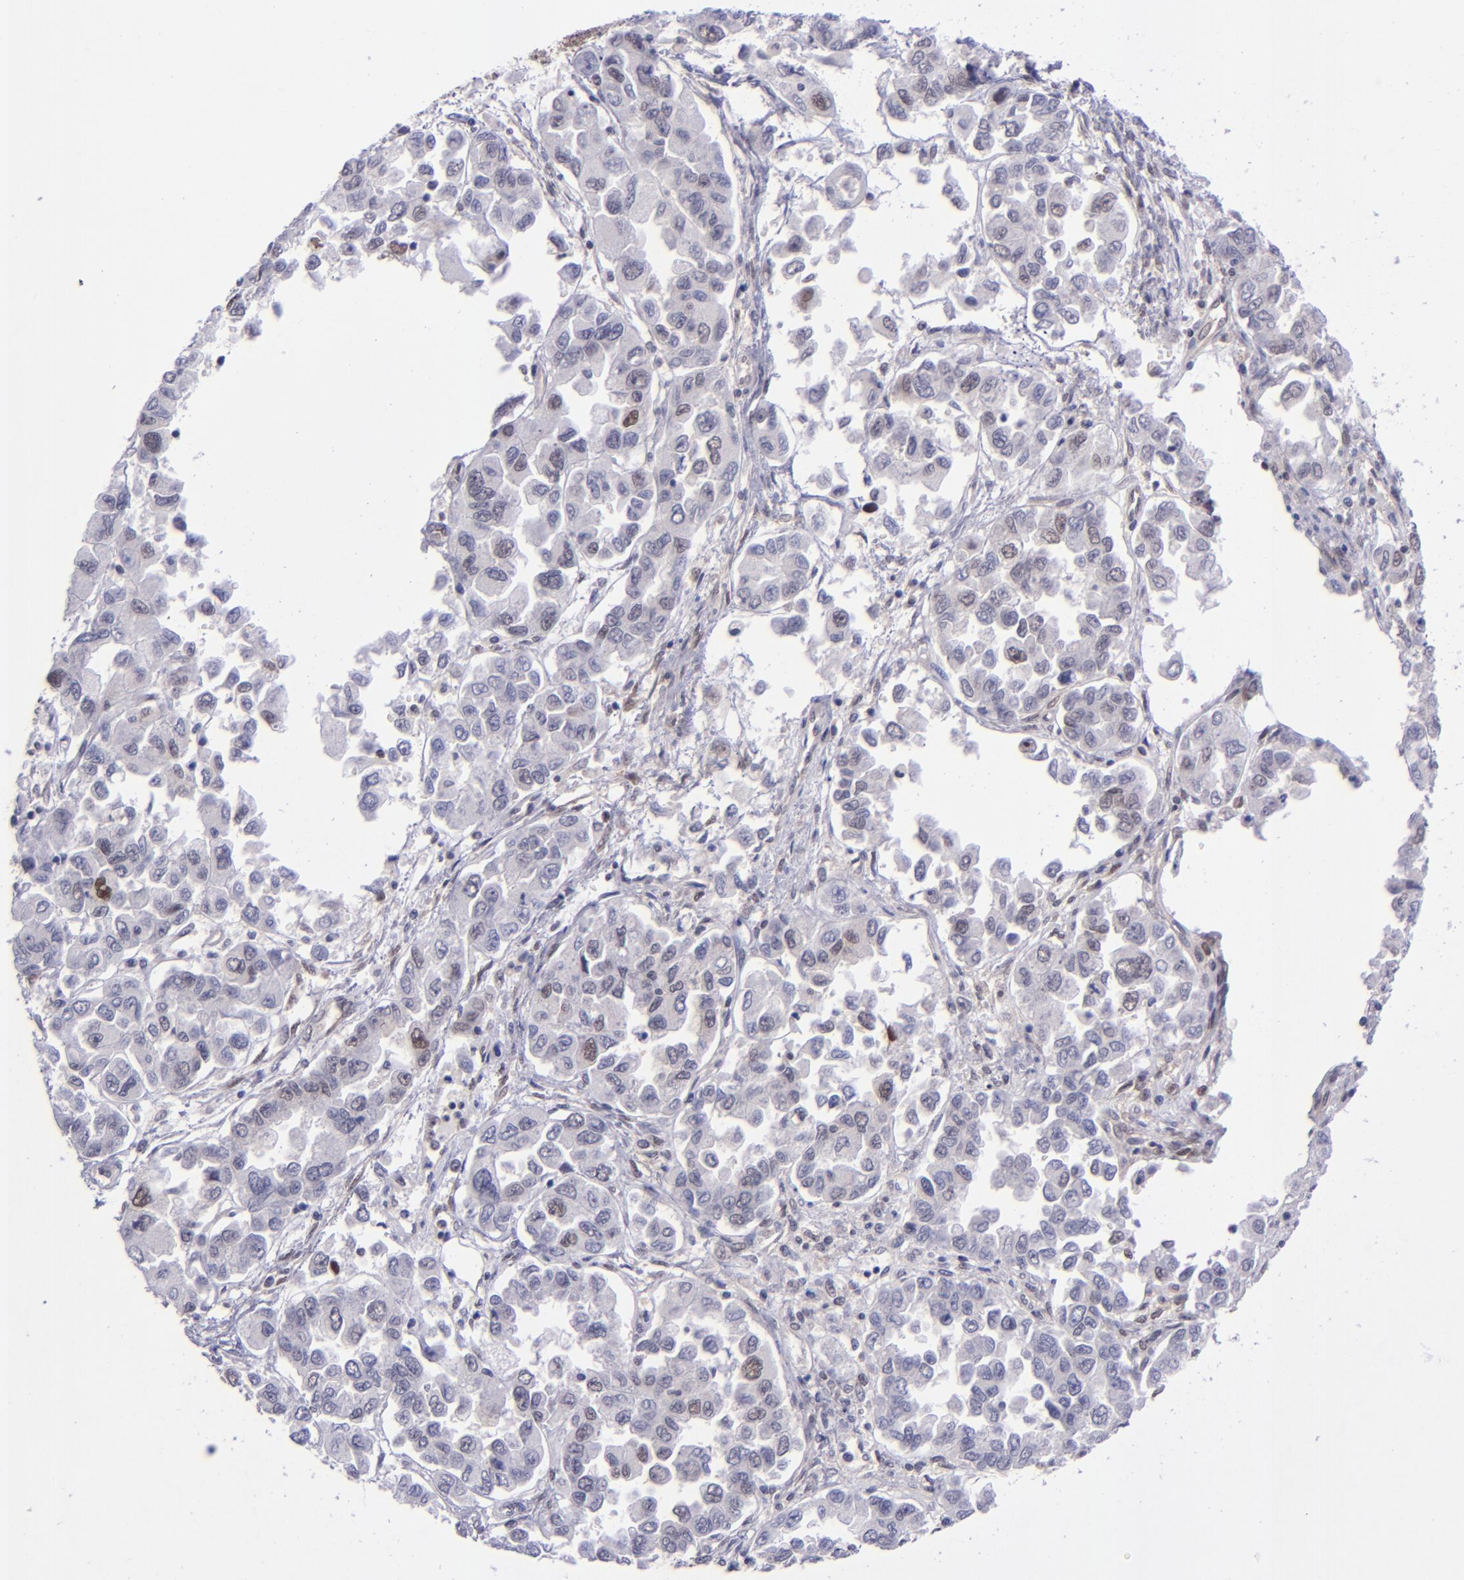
{"staining": {"intensity": "moderate", "quantity": "25%-75%", "location": "nuclear"}, "tissue": "ovarian cancer", "cell_type": "Tumor cells", "image_type": "cancer", "snomed": [{"axis": "morphology", "description": "Cystadenocarcinoma, serous, NOS"}, {"axis": "topography", "description": "Ovary"}], "caption": "Immunohistochemical staining of human serous cystadenocarcinoma (ovarian) shows moderate nuclear protein expression in approximately 25%-75% of tumor cells.", "gene": "BAG1", "patient": {"sex": "female", "age": 84}}